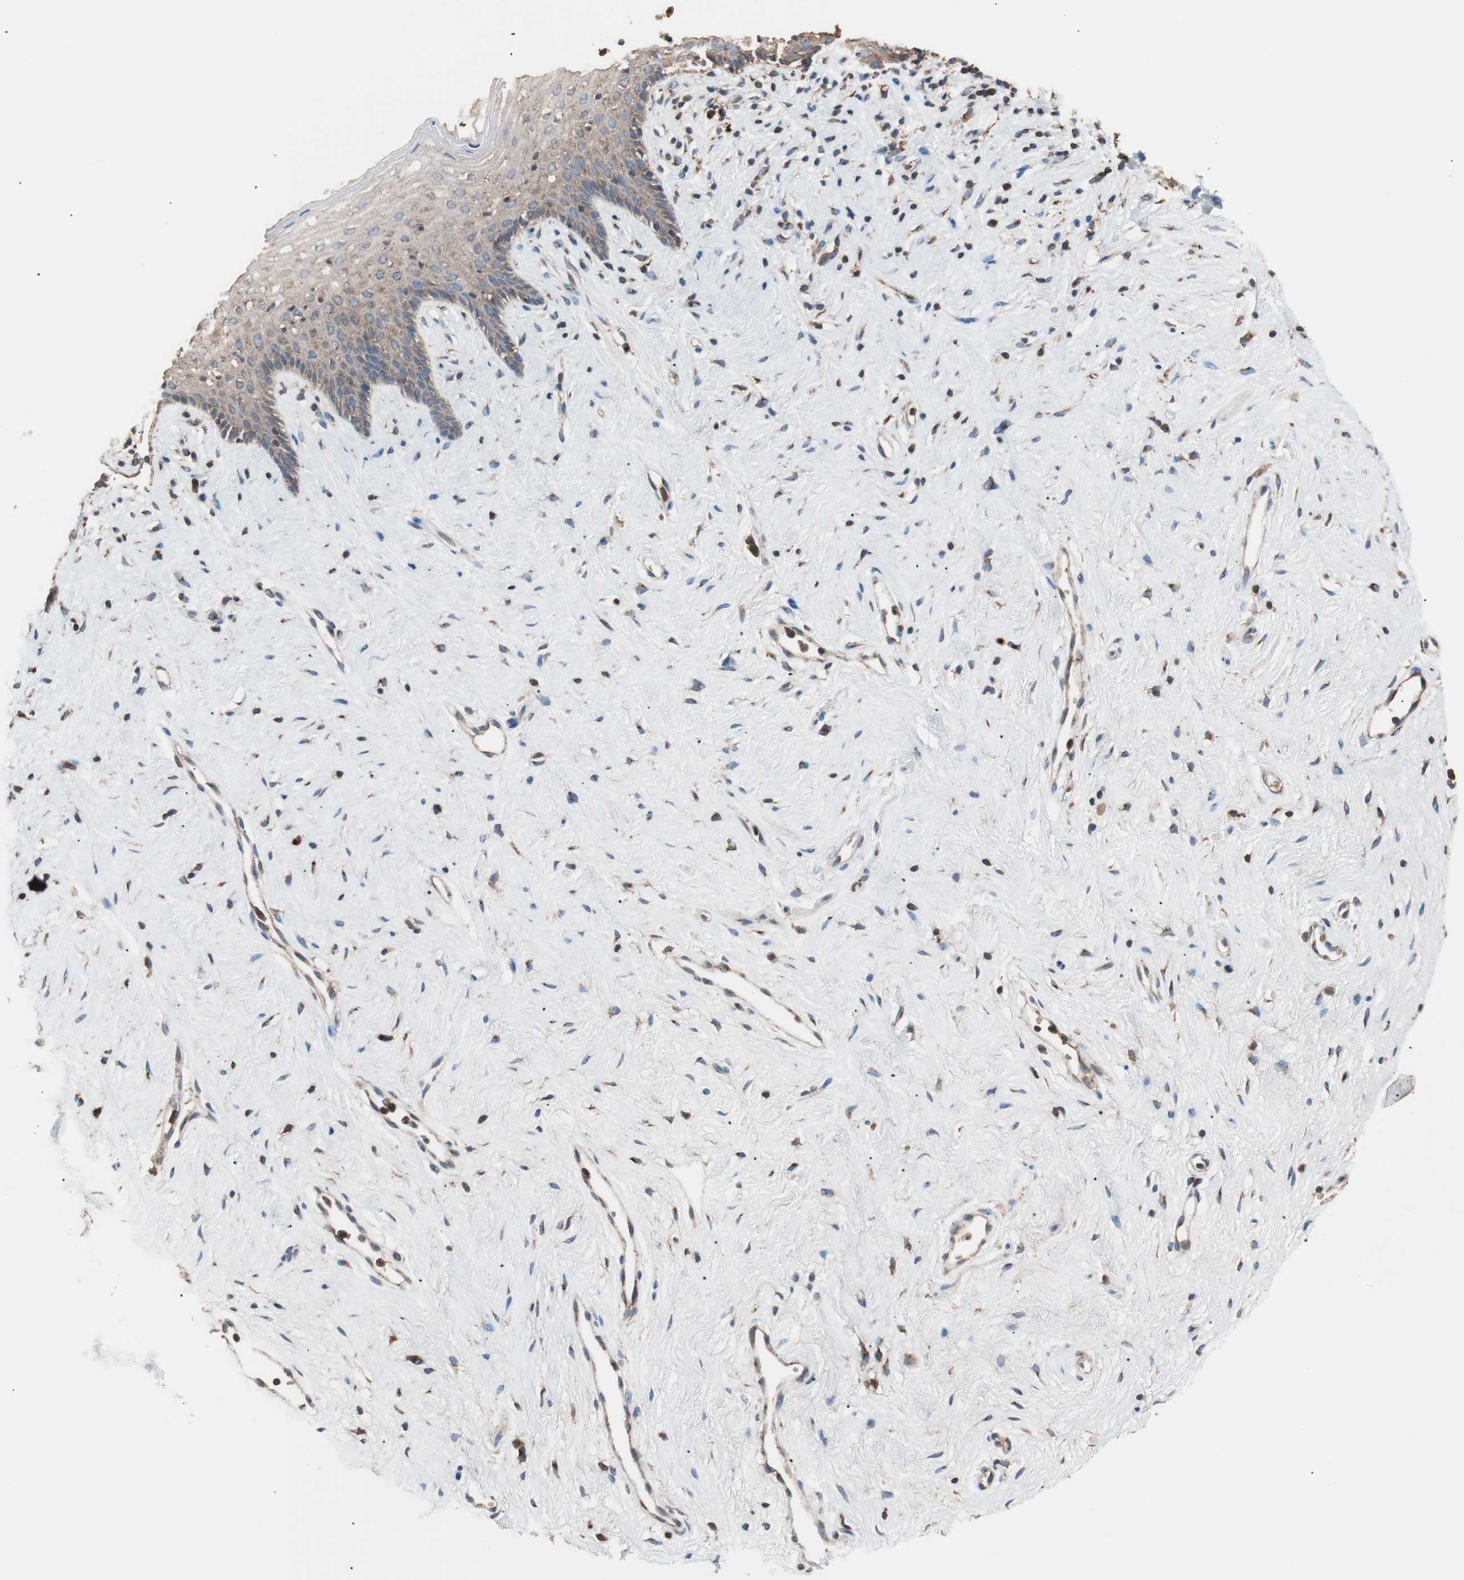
{"staining": {"intensity": "moderate", "quantity": "25%-75%", "location": "cytoplasmic/membranous"}, "tissue": "vagina", "cell_type": "Squamous epithelial cells", "image_type": "normal", "snomed": [{"axis": "morphology", "description": "Normal tissue, NOS"}, {"axis": "topography", "description": "Vagina"}], "caption": "High-power microscopy captured an IHC photomicrograph of normal vagina, revealing moderate cytoplasmic/membranous positivity in approximately 25%-75% of squamous epithelial cells.", "gene": "GLYCTK", "patient": {"sex": "female", "age": 44}}